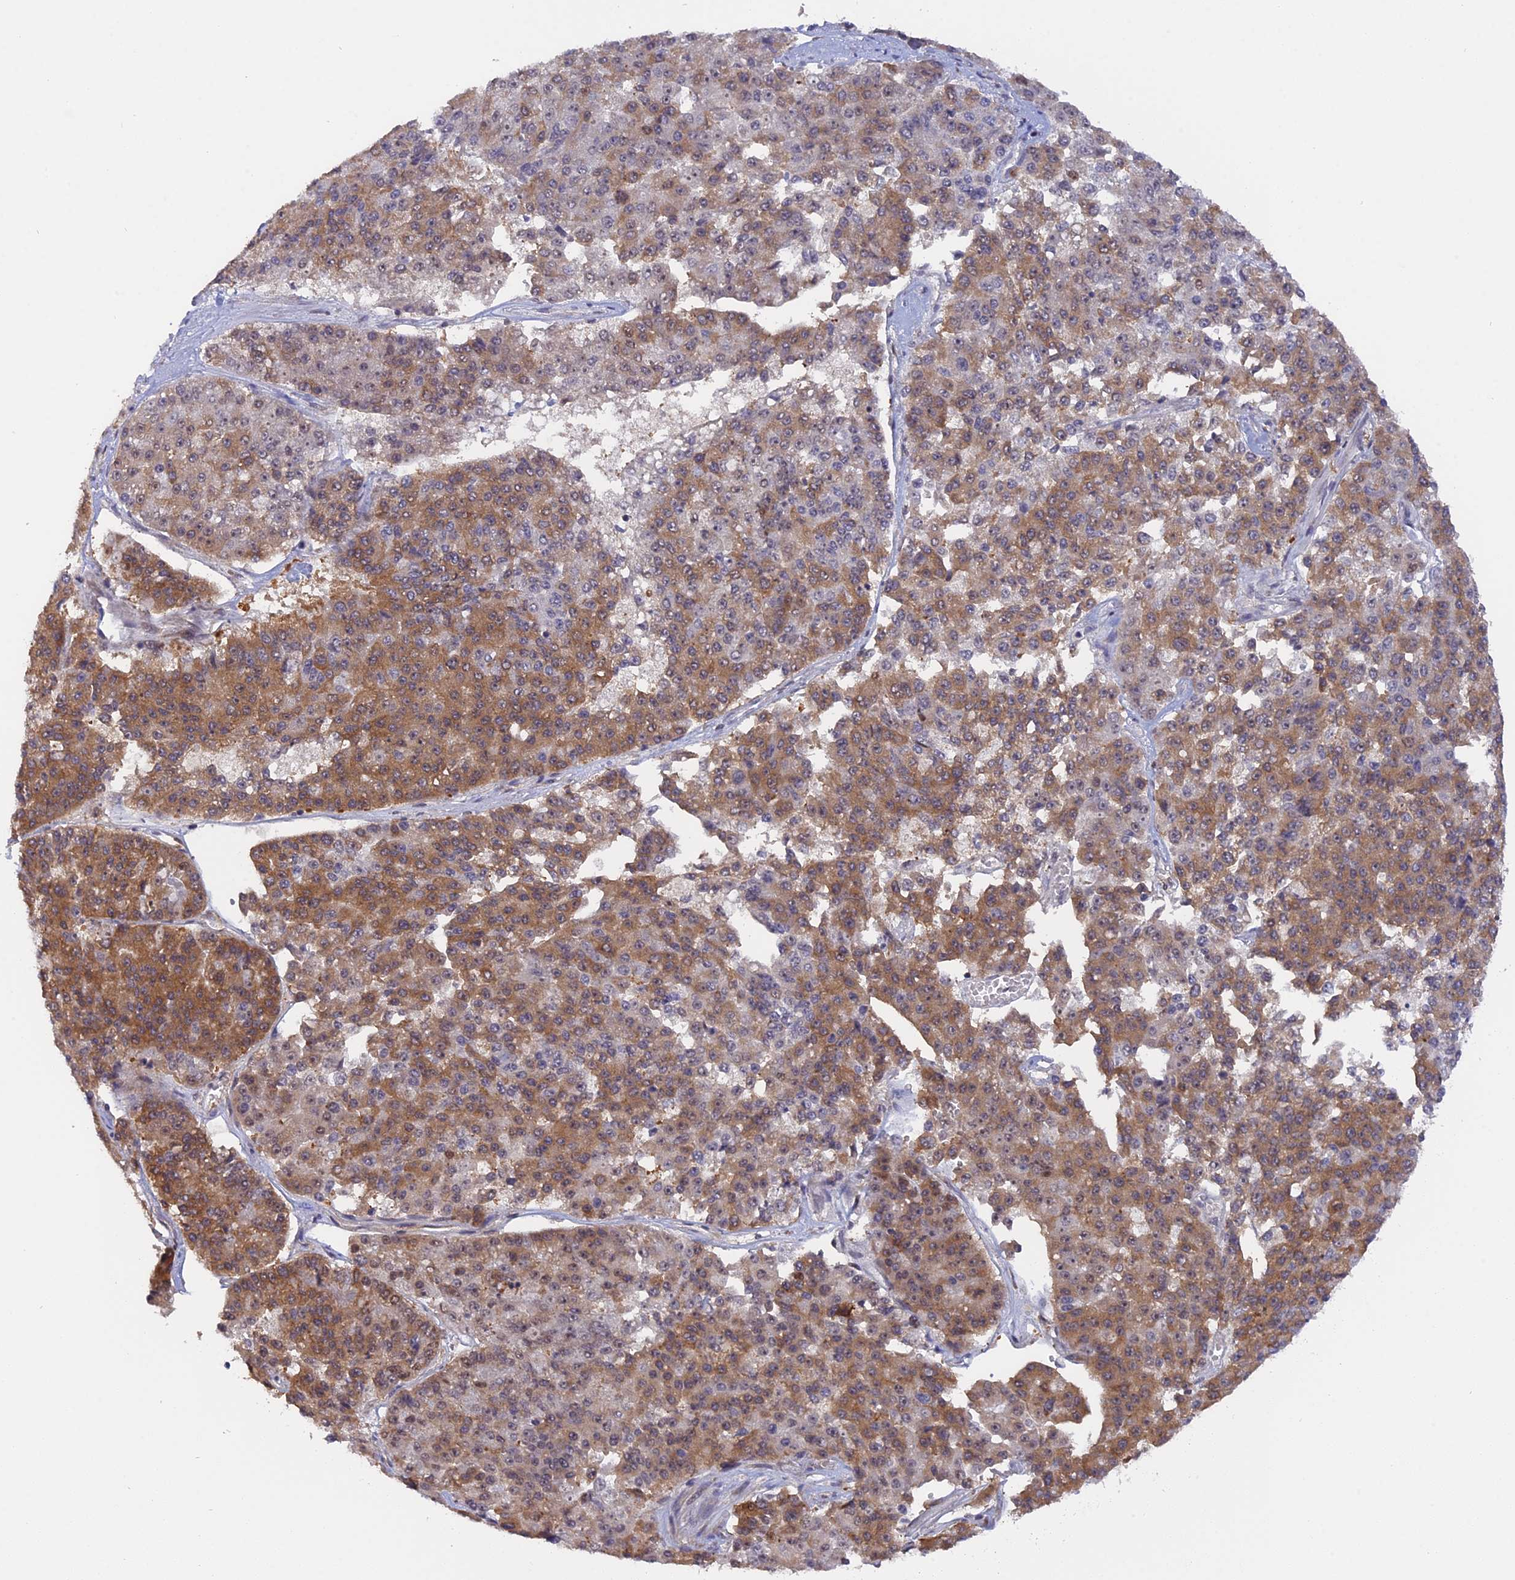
{"staining": {"intensity": "moderate", "quantity": "25%-75%", "location": "cytoplasmic/membranous"}, "tissue": "pancreatic cancer", "cell_type": "Tumor cells", "image_type": "cancer", "snomed": [{"axis": "morphology", "description": "Adenocarcinoma, NOS"}, {"axis": "topography", "description": "Pancreas"}], "caption": "Brown immunohistochemical staining in pancreatic adenocarcinoma demonstrates moderate cytoplasmic/membranous positivity in approximately 25%-75% of tumor cells. (IHC, brightfield microscopy, high magnification).", "gene": "ZNF428", "patient": {"sex": "male", "age": 50}}